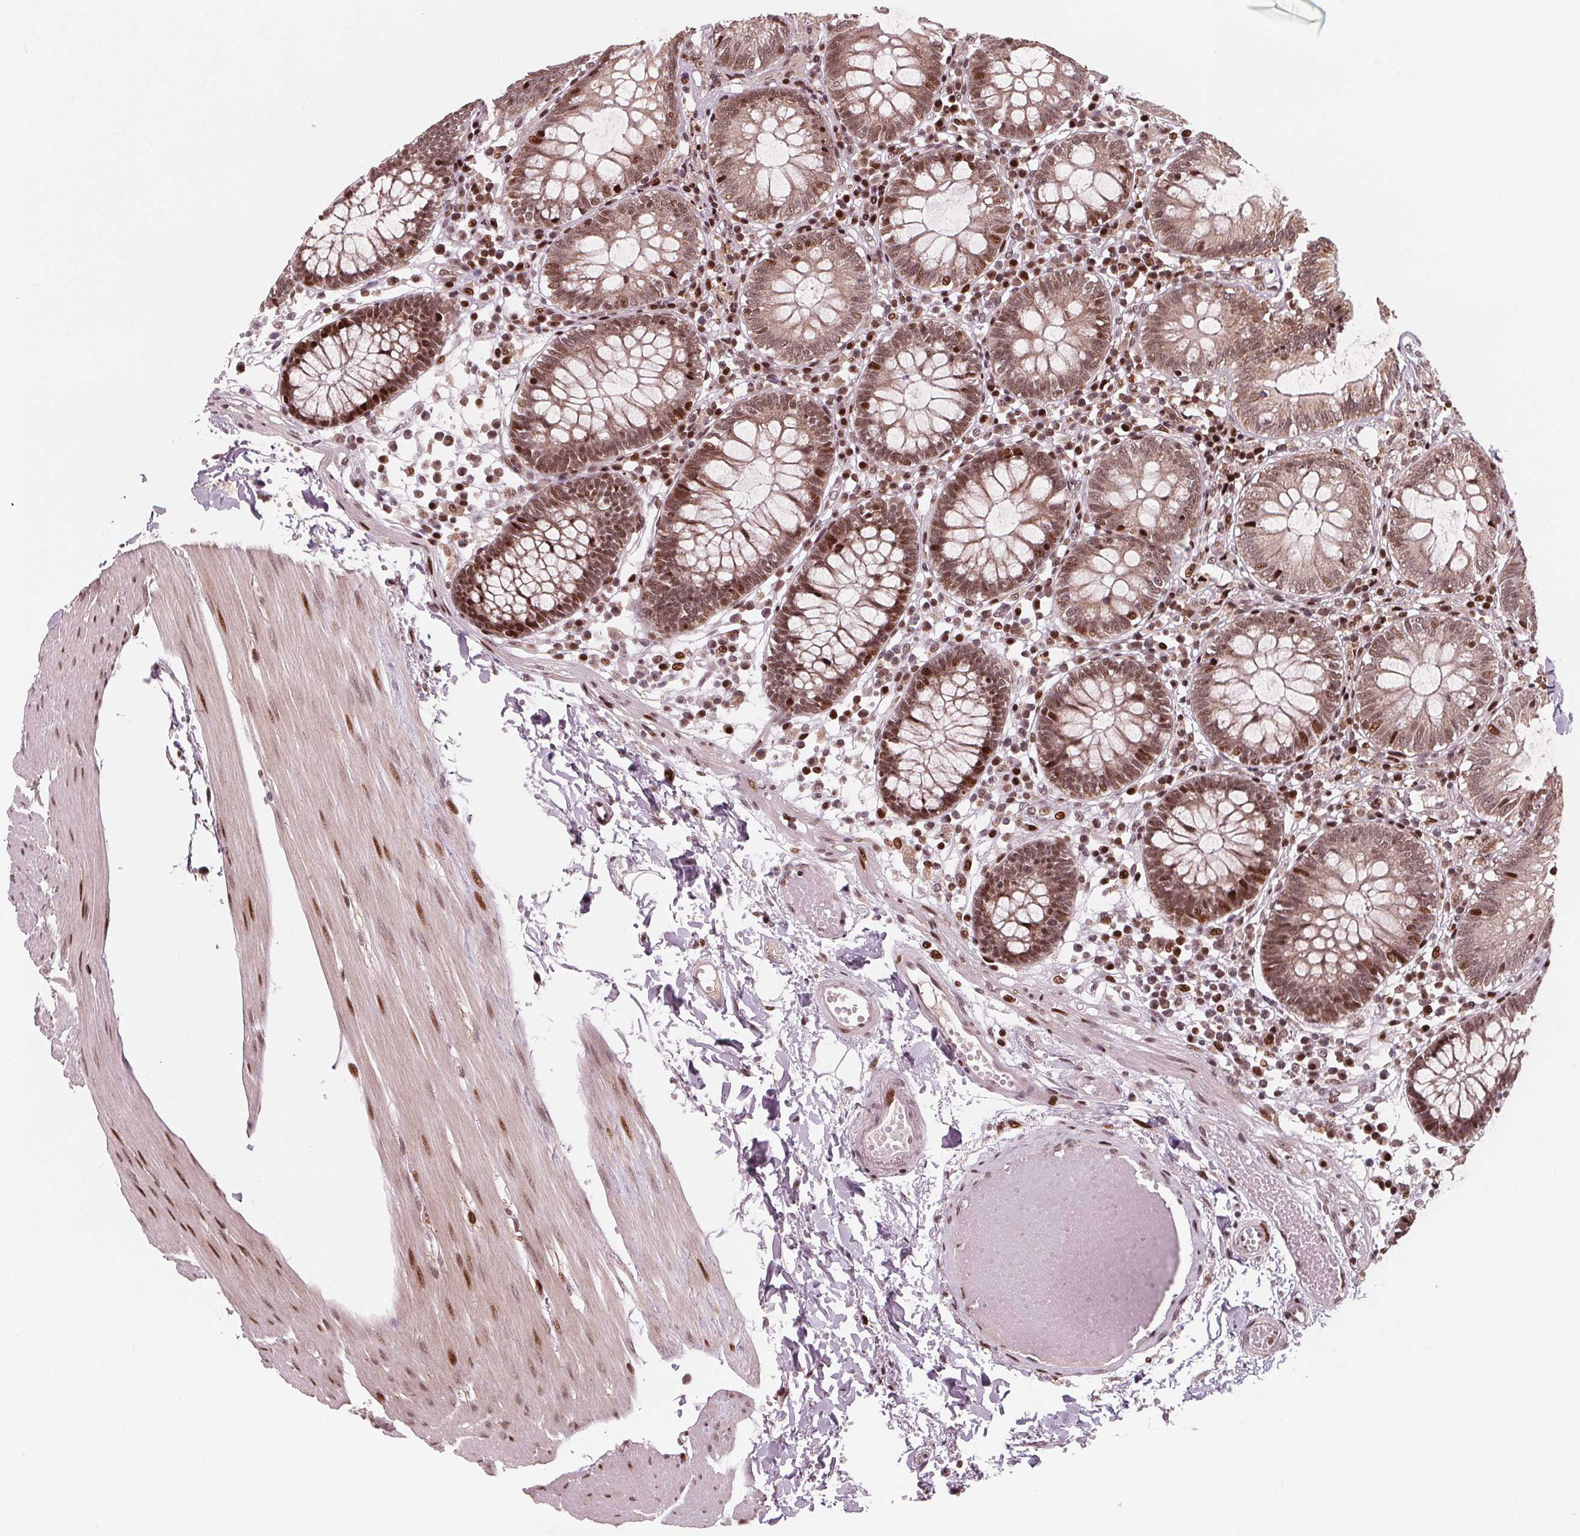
{"staining": {"intensity": "moderate", "quantity": ">75%", "location": "nuclear"}, "tissue": "colon", "cell_type": "Endothelial cells", "image_type": "normal", "snomed": [{"axis": "morphology", "description": "Normal tissue, NOS"}, {"axis": "morphology", "description": "Adenocarcinoma, NOS"}, {"axis": "topography", "description": "Colon"}], "caption": "DAB (3,3'-diaminobenzidine) immunohistochemical staining of benign colon exhibits moderate nuclear protein positivity in about >75% of endothelial cells.", "gene": "SNRNP35", "patient": {"sex": "male", "age": 83}}